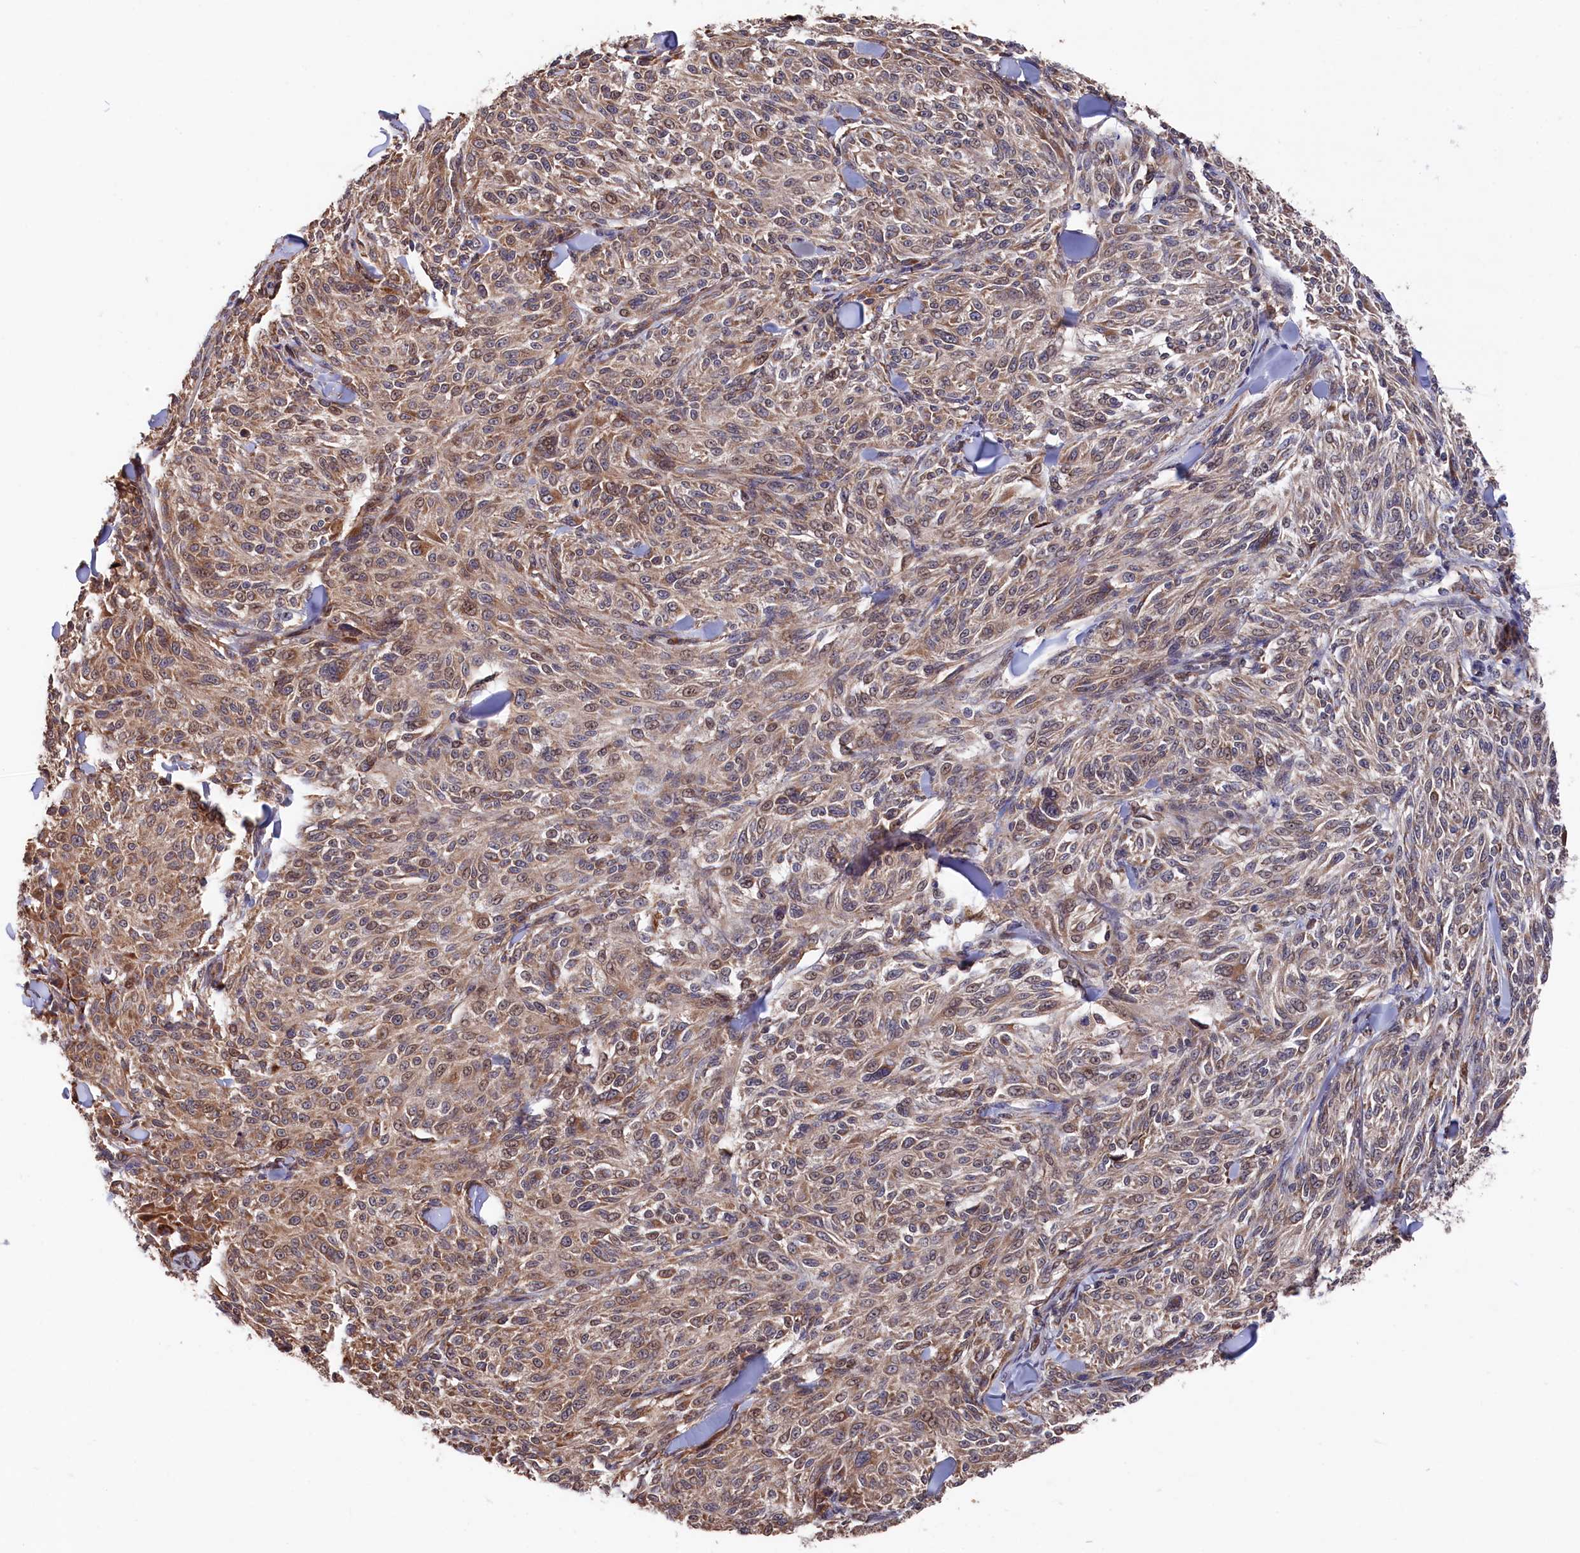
{"staining": {"intensity": "weak", "quantity": ">75%", "location": "cytoplasmic/membranous"}, "tissue": "melanoma", "cell_type": "Tumor cells", "image_type": "cancer", "snomed": [{"axis": "morphology", "description": "Malignant melanoma, NOS"}, {"axis": "topography", "description": "Skin of trunk"}], "caption": "Immunohistochemical staining of human melanoma displays low levels of weak cytoplasmic/membranous staining in about >75% of tumor cells.", "gene": "SLC12A4", "patient": {"sex": "male", "age": 71}}